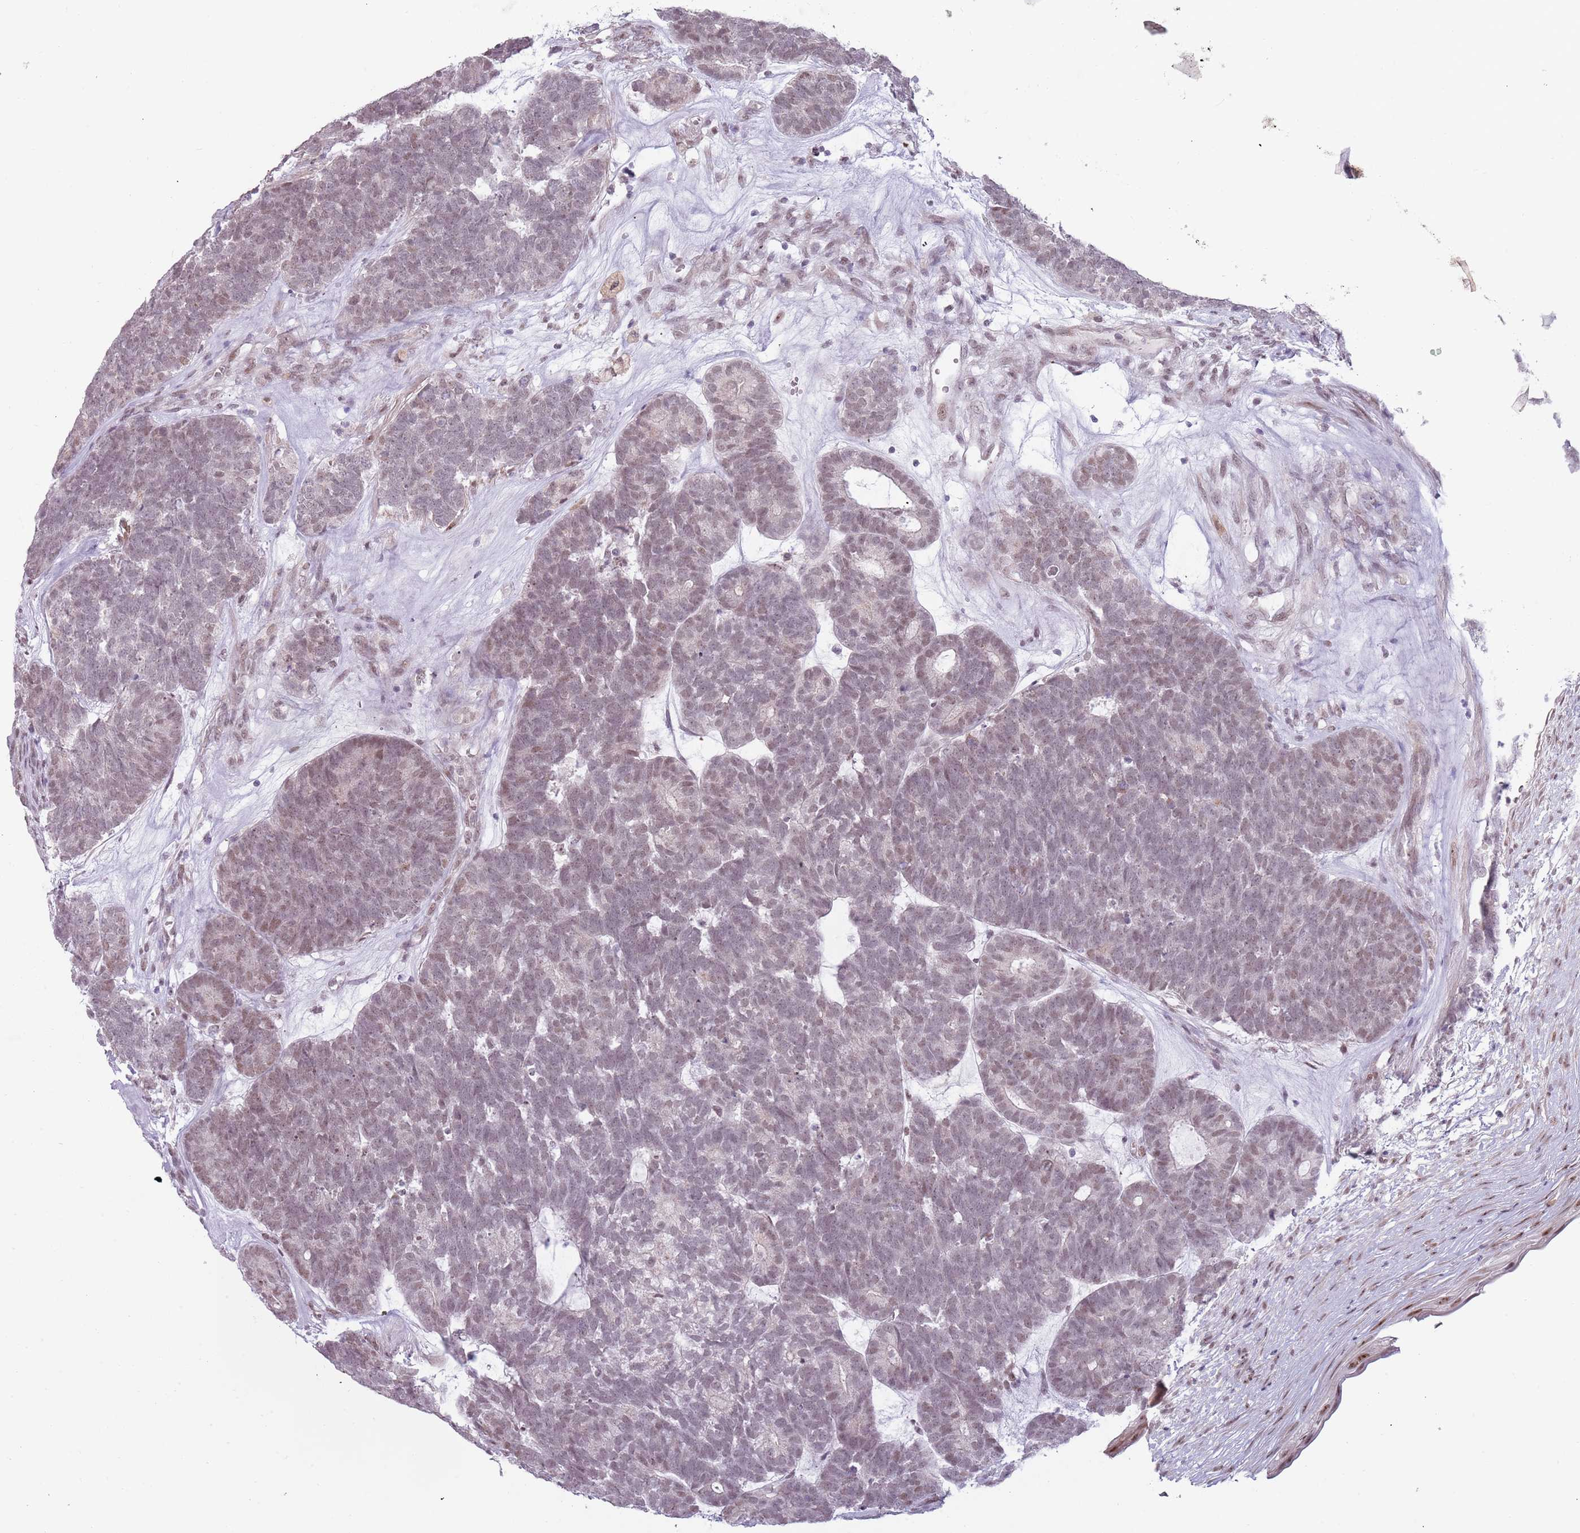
{"staining": {"intensity": "weak", "quantity": ">75%", "location": "nuclear"}, "tissue": "head and neck cancer", "cell_type": "Tumor cells", "image_type": "cancer", "snomed": [{"axis": "morphology", "description": "Adenocarcinoma, NOS"}, {"axis": "topography", "description": "Head-Neck"}], "caption": "An immunohistochemistry photomicrograph of tumor tissue is shown. Protein staining in brown shows weak nuclear positivity in head and neck adenocarcinoma within tumor cells. (DAB (3,3'-diaminobenzidine) IHC with brightfield microscopy, high magnification).", "gene": "REXO4", "patient": {"sex": "female", "age": 81}}